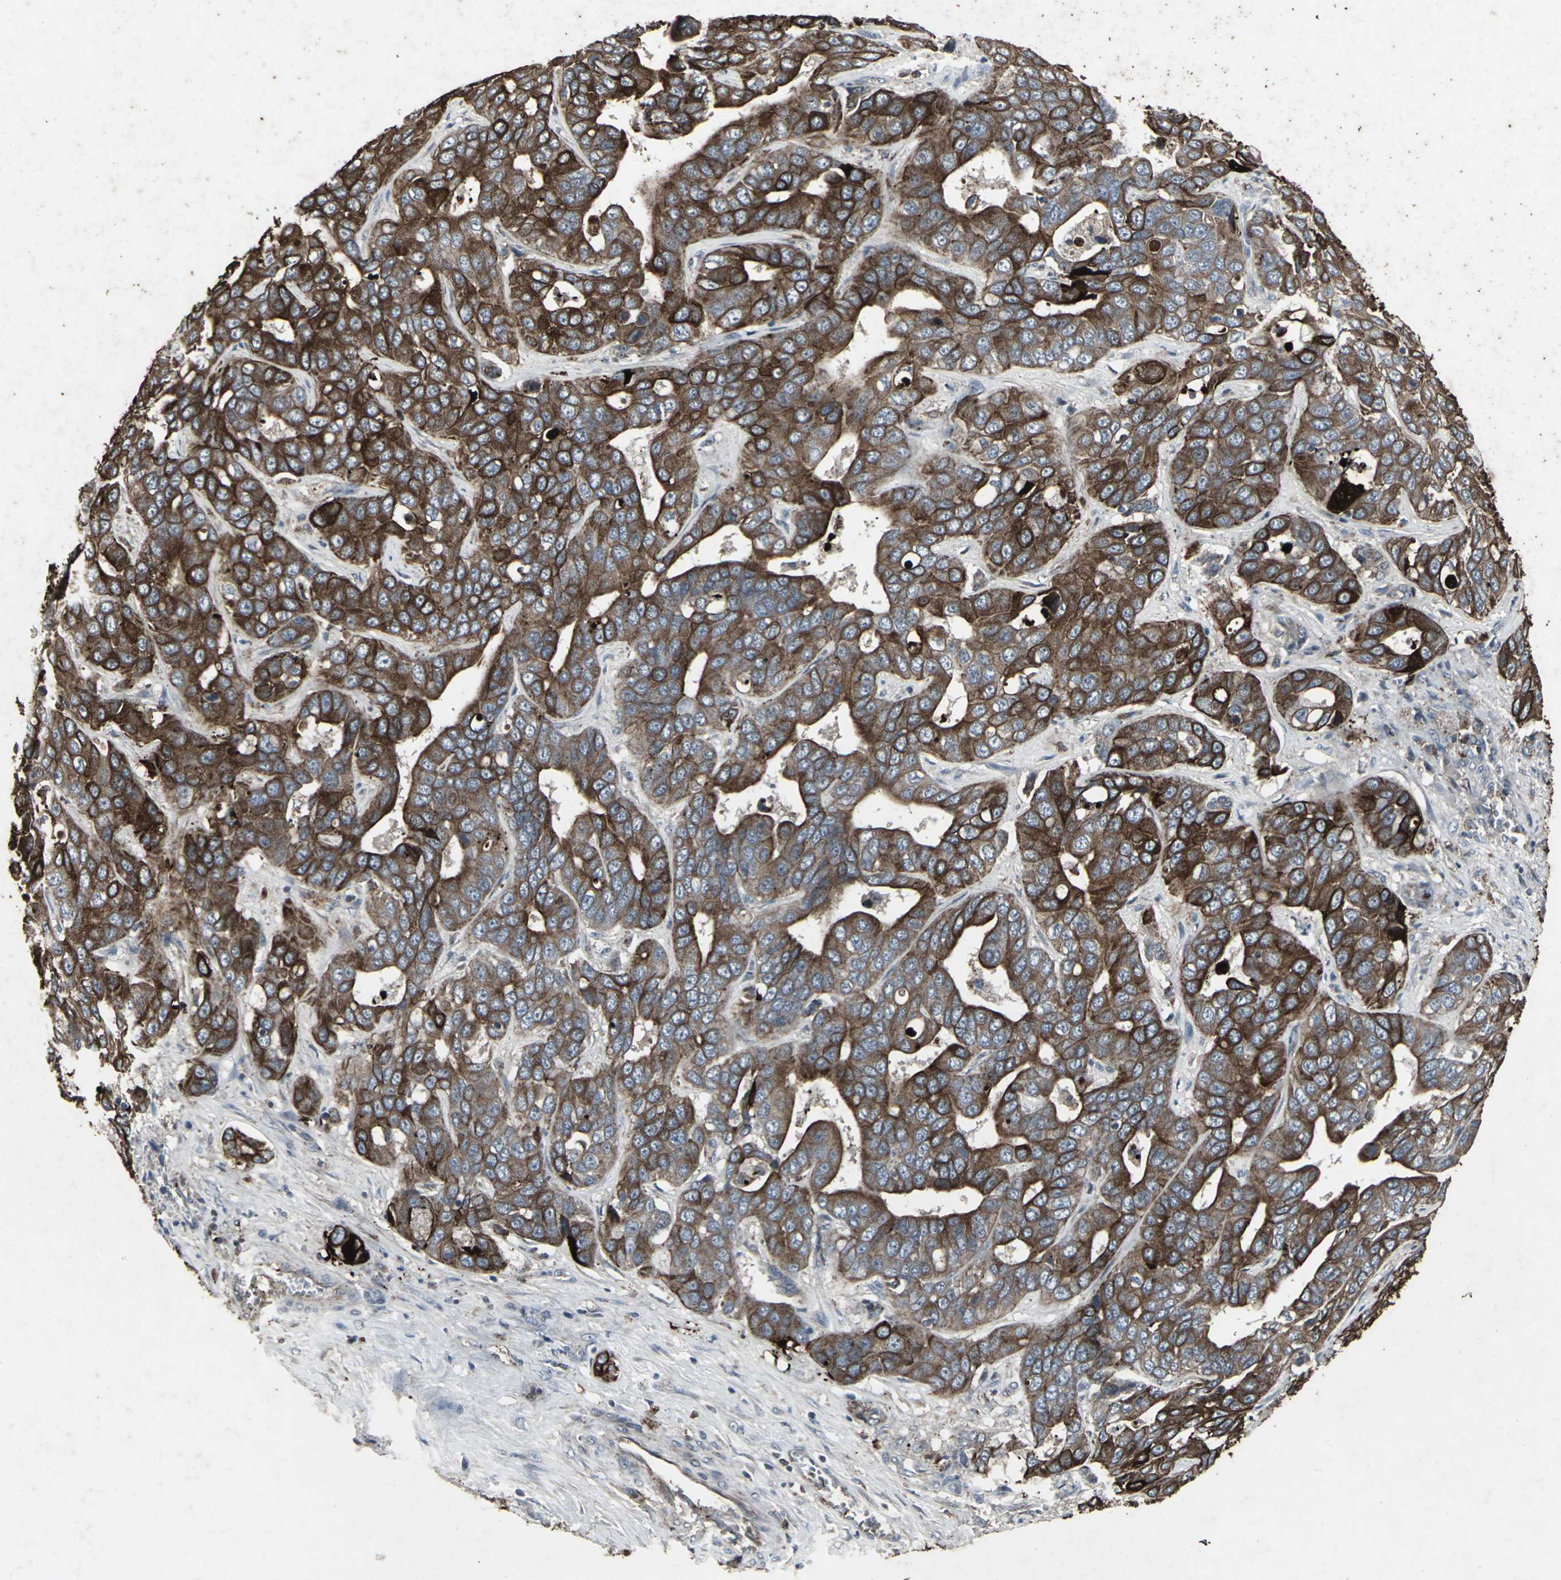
{"staining": {"intensity": "strong", "quantity": ">75%", "location": "cytoplasmic/membranous"}, "tissue": "liver cancer", "cell_type": "Tumor cells", "image_type": "cancer", "snomed": [{"axis": "morphology", "description": "Cholangiocarcinoma"}, {"axis": "topography", "description": "Liver"}], "caption": "Immunohistochemical staining of human liver cancer (cholangiocarcinoma) reveals high levels of strong cytoplasmic/membranous protein positivity in about >75% of tumor cells.", "gene": "CCR9", "patient": {"sex": "female", "age": 52}}